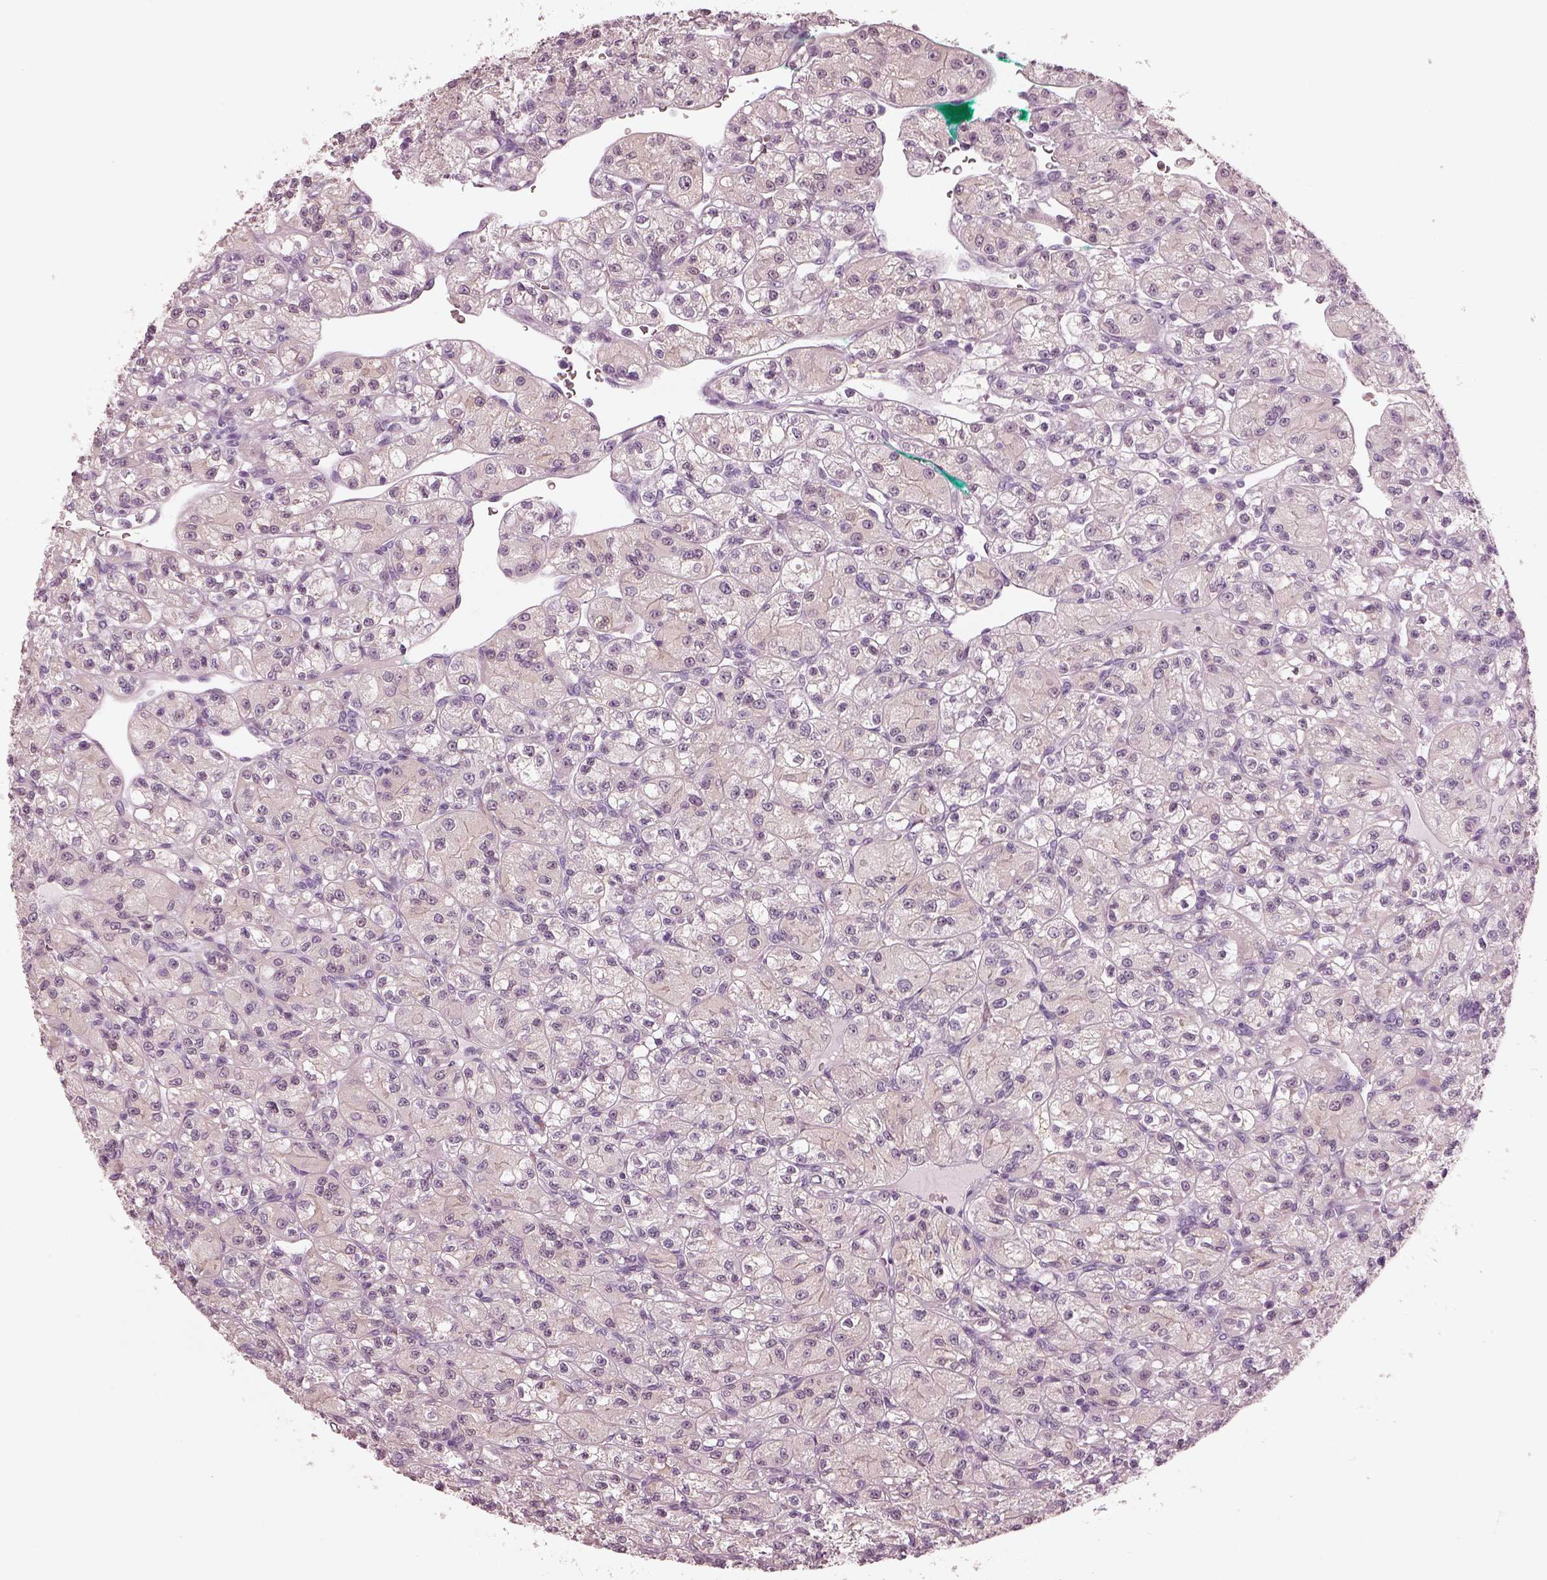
{"staining": {"intensity": "negative", "quantity": "none", "location": "none"}, "tissue": "renal cancer", "cell_type": "Tumor cells", "image_type": "cancer", "snomed": [{"axis": "morphology", "description": "Adenocarcinoma, NOS"}, {"axis": "topography", "description": "Kidney"}], "caption": "Immunohistochemistry of adenocarcinoma (renal) demonstrates no positivity in tumor cells.", "gene": "CSH1", "patient": {"sex": "female", "age": 70}}